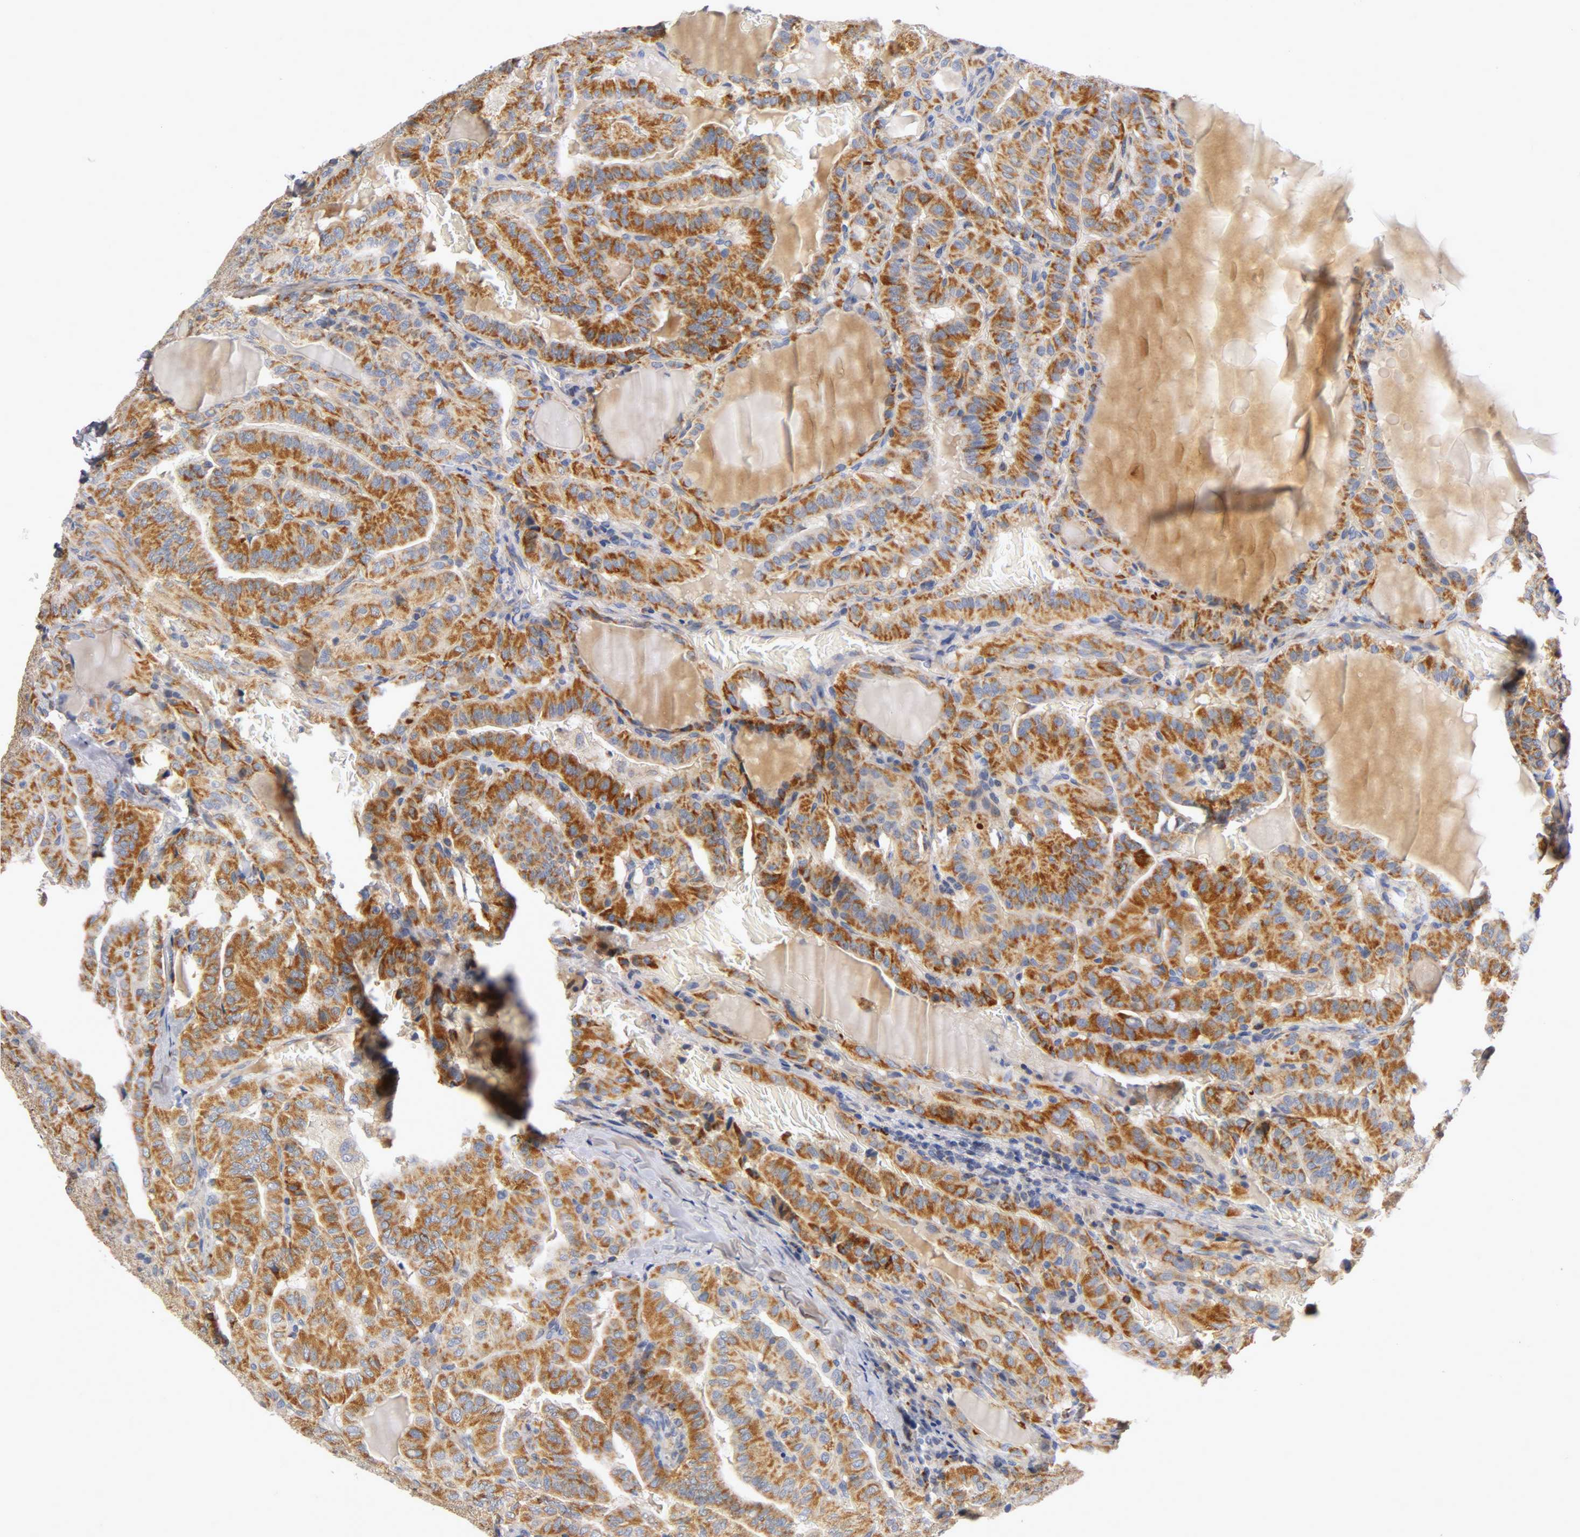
{"staining": {"intensity": "strong", "quantity": ">75%", "location": "cytoplasmic/membranous"}, "tissue": "thyroid cancer", "cell_type": "Tumor cells", "image_type": "cancer", "snomed": [{"axis": "morphology", "description": "Papillary adenocarcinoma, NOS"}, {"axis": "topography", "description": "Thyroid gland"}], "caption": "A histopathology image of thyroid cancer (papillary adenocarcinoma) stained for a protein shows strong cytoplasmic/membranous brown staining in tumor cells. Nuclei are stained in blue.", "gene": "PCSK6", "patient": {"sex": "male", "age": 77}}